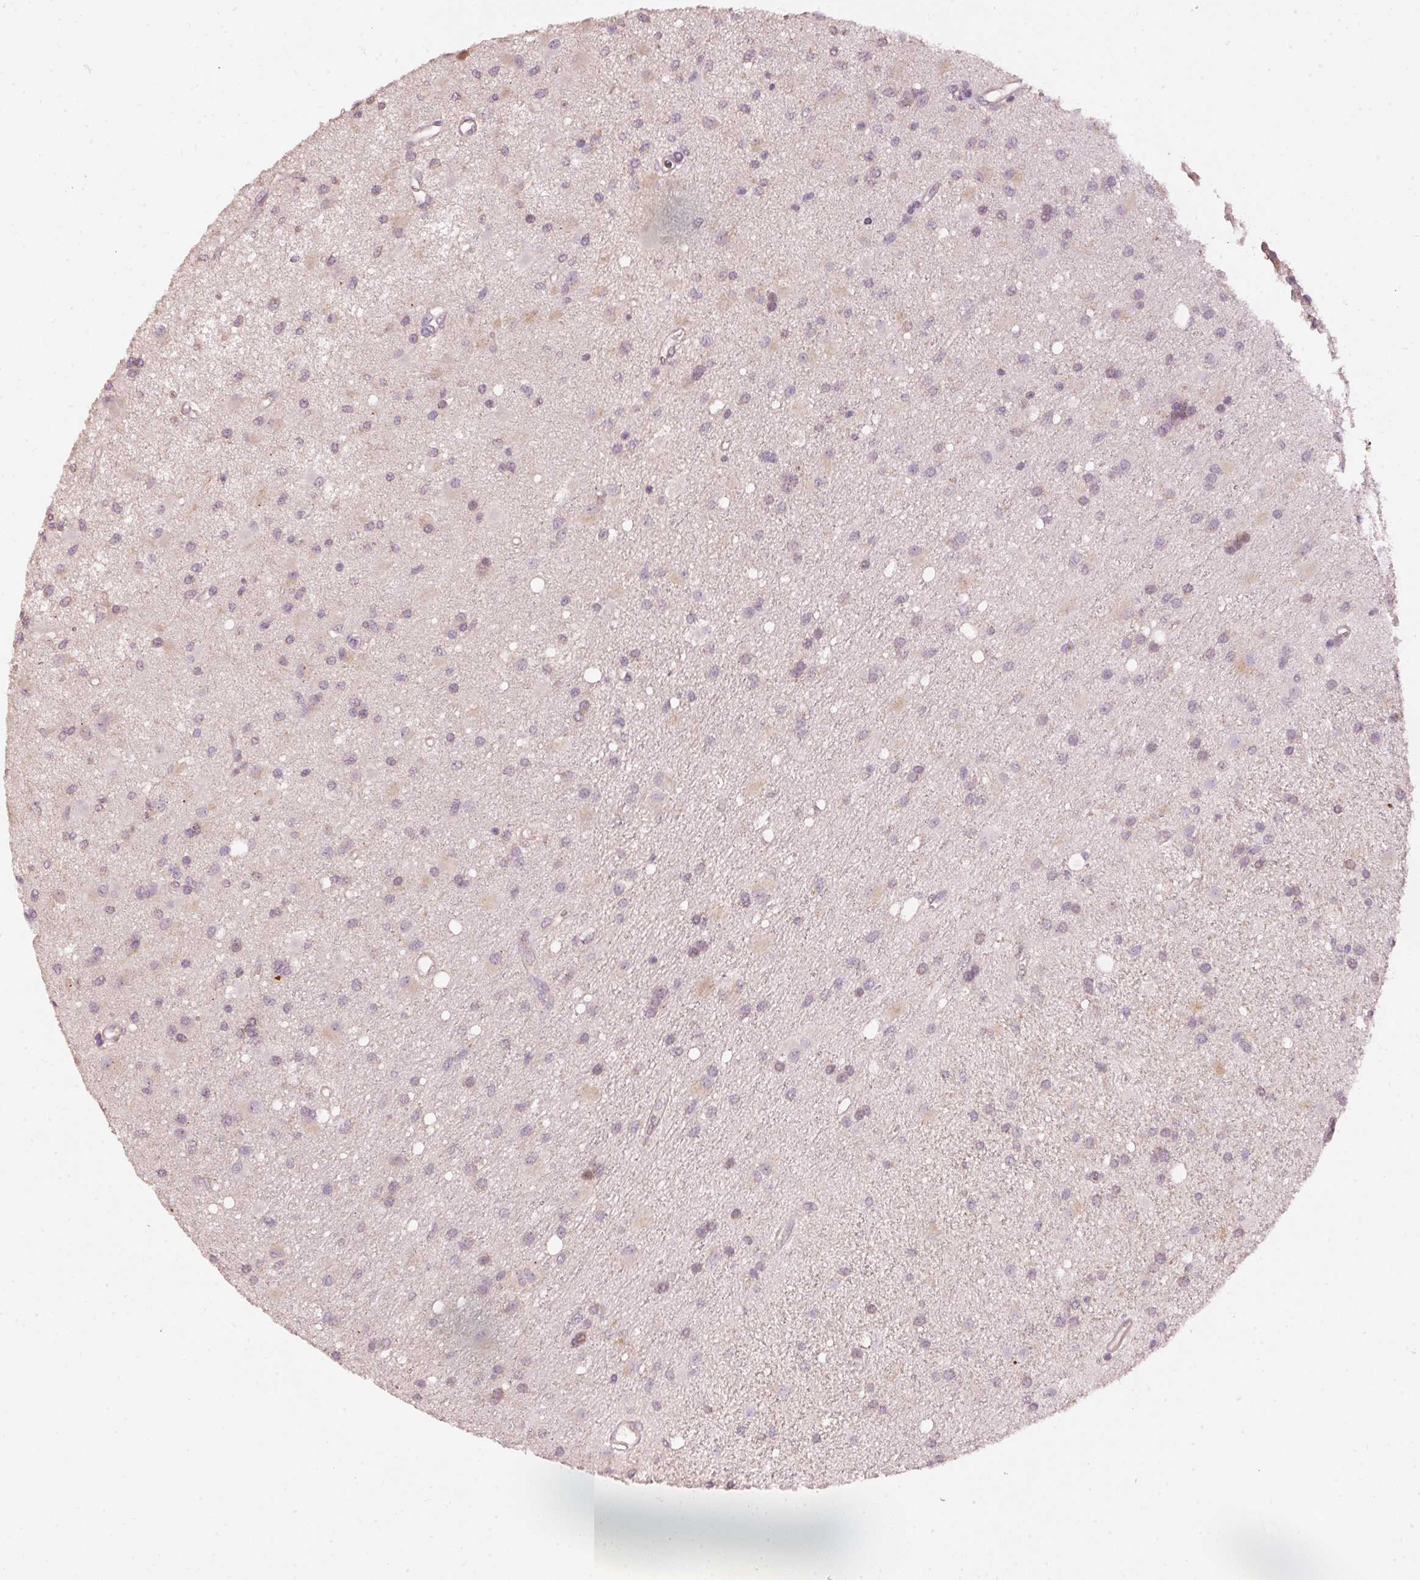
{"staining": {"intensity": "negative", "quantity": "none", "location": "none"}, "tissue": "glioma", "cell_type": "Tumor cells", "image_type": "cancer", "snomed": [{"axis": "morphology", "description": "Glioma, malignant, High grade"}, {"axis": "topography", "description": "Brain"}], "caption": "The micrograph displays no significant expression in tumor cells of malignant glioma (high-grade).", "gene": "TOB2", "patient": {"sex": "male", "age": 67}}